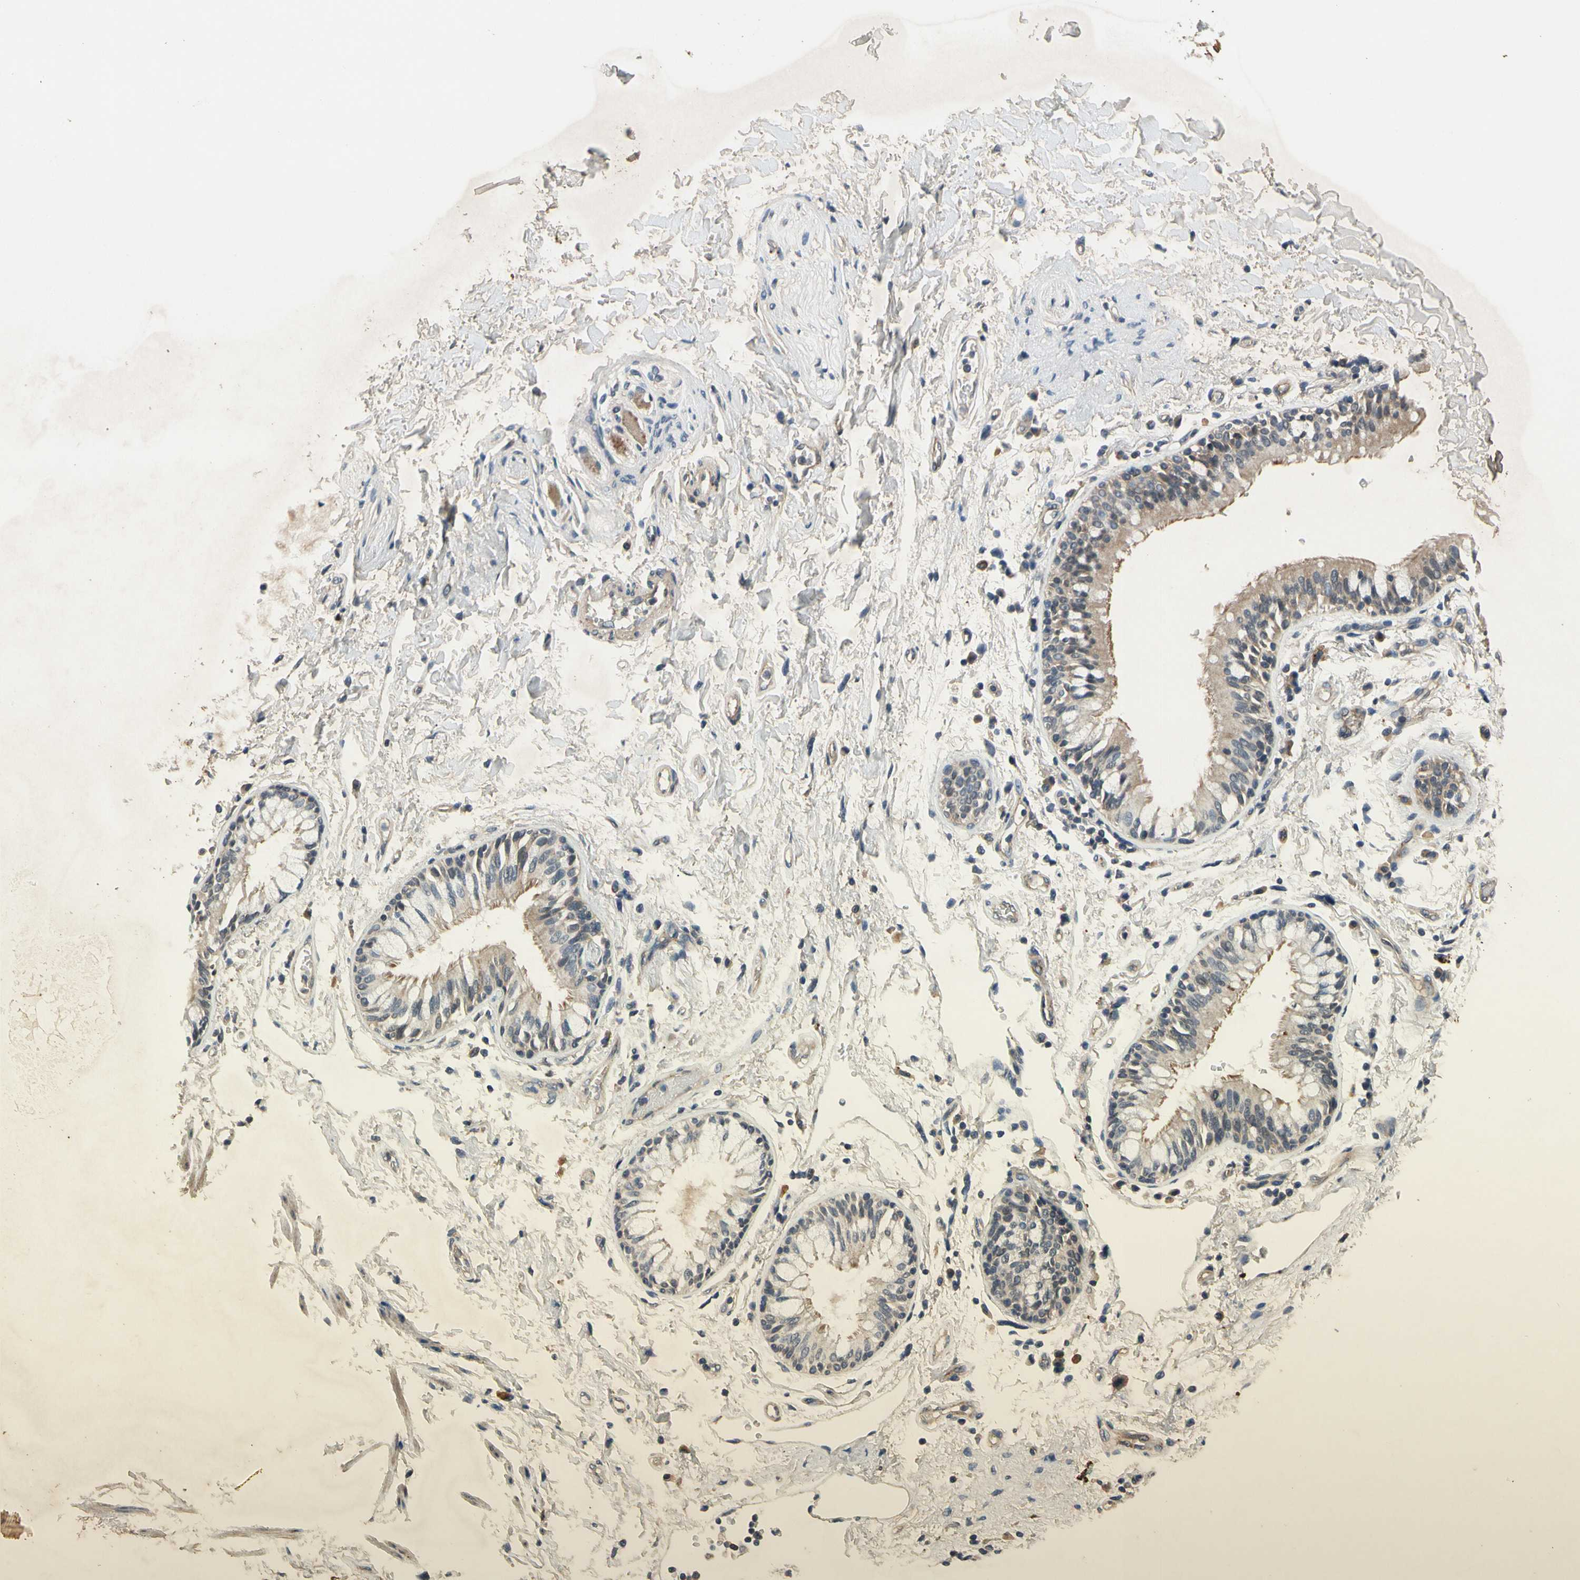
{"staining": {"intensity": "weak", "quantity": "25%-75%", "location": "cytoplasmic/membranous"}, "tissue": "adipose tissue", "cell_type": "Adipocytes", "image_type": "normal", "snomed": [{"axis": "morphology", "description": "Normal tissue, NOS"}, {"axis": "topography", "description": "Cartilage tissue"}, {"axis": "topography", "description": "Bronchus"}], "caption": "Weak cytoplasmic/membranous protein expression is present in about 25%-75% of adipocytes in adipose tissue. (brown staining indicates protein expression, while blue staining denotes nuclei).", "gene": "ALKBH3", "patient": {"sex": "female", "age": 73}}